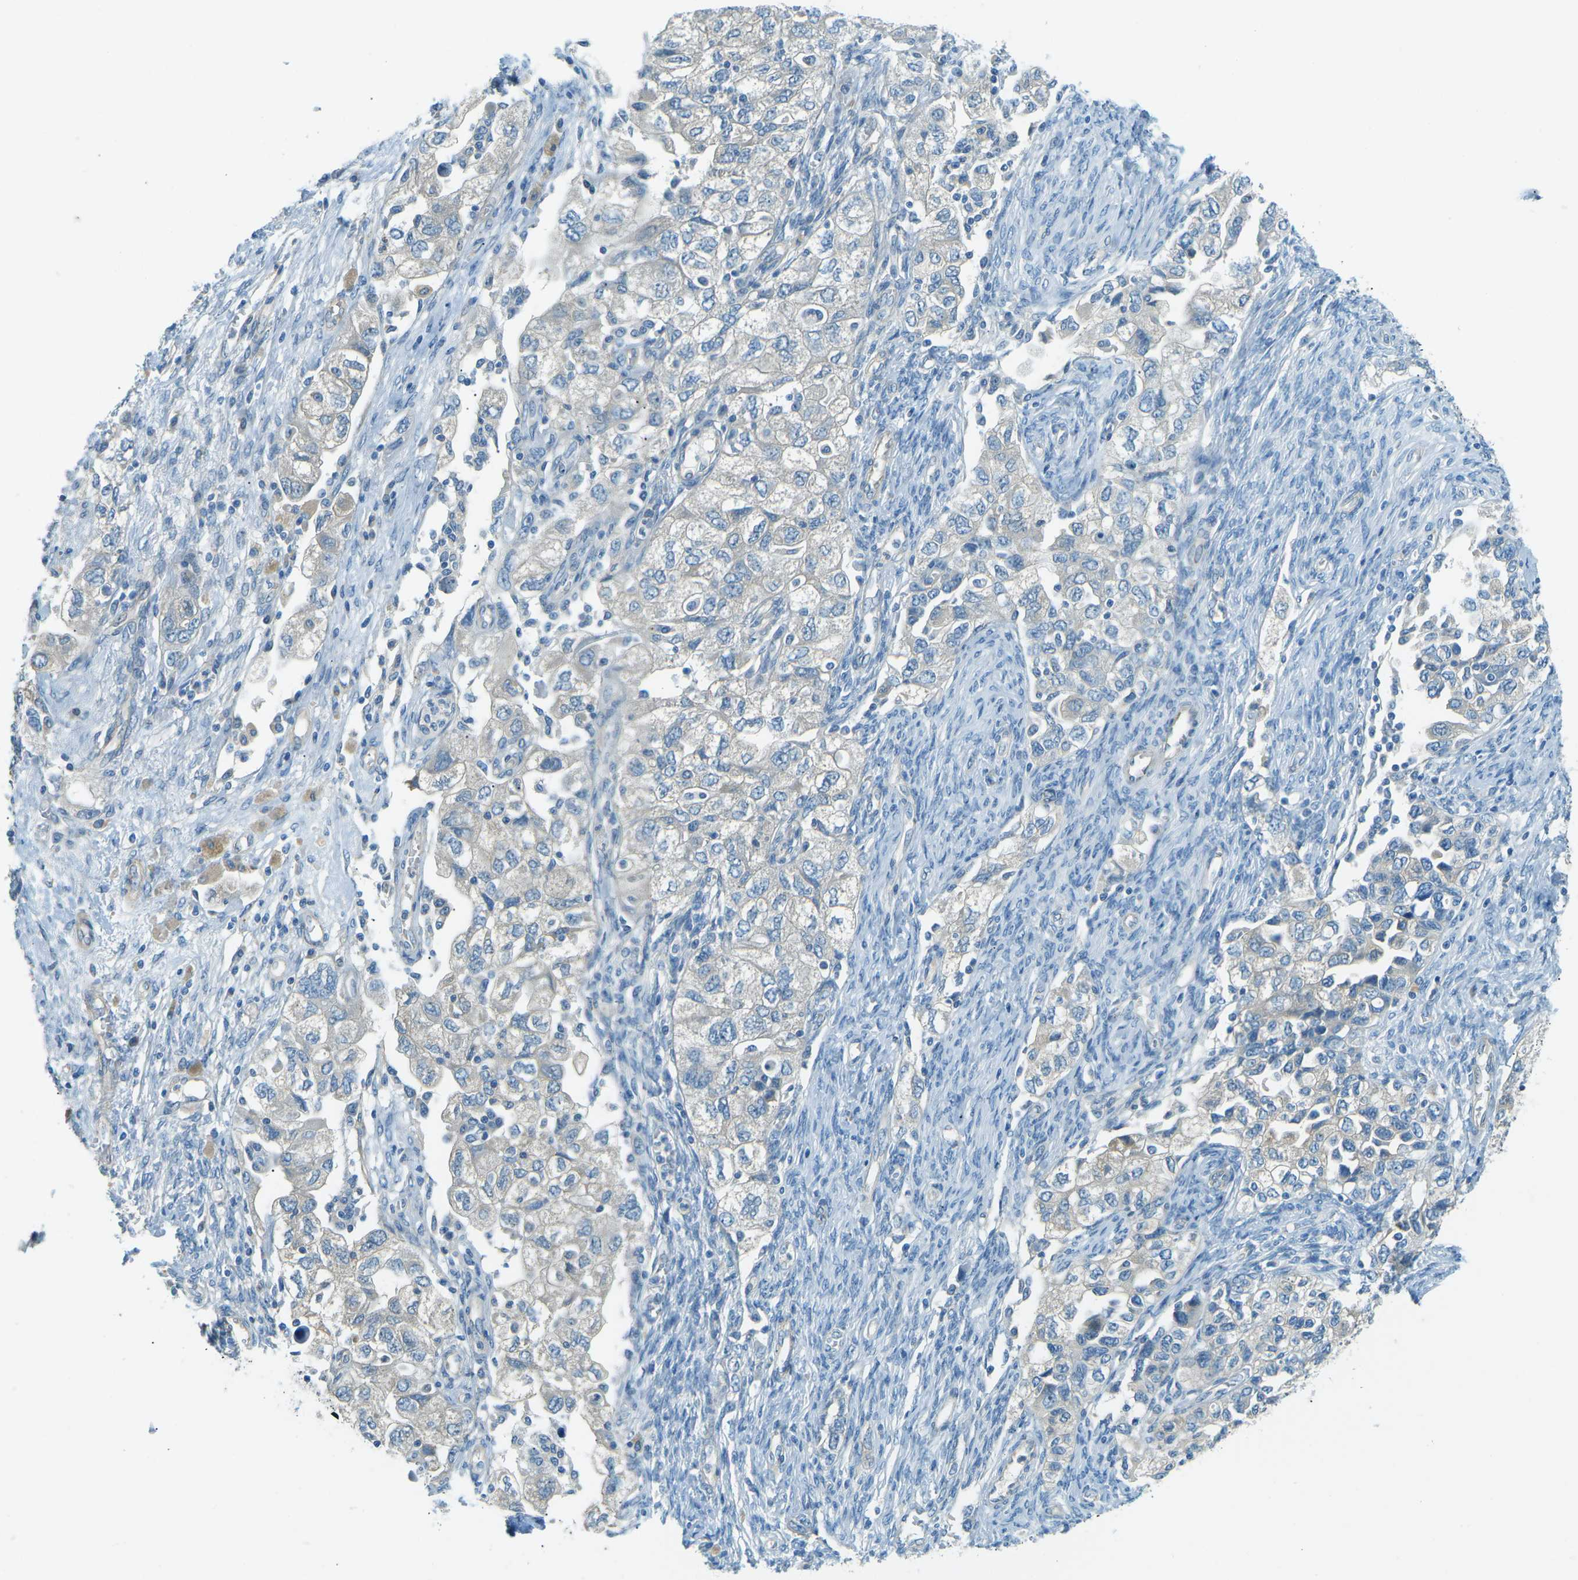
{"staining": {"intensity": "negative", "quantity": "none", "location": "none"}, "tissue": "ovarian cancer", "cell_type": "Tumor cells", "image_type": "cancer", "snomed": [{"axis": "morphology", "description": "Carcinoma, NOS"}, {"axis": "morphology", "description": "Cystadenocarcinoma, serous, NOS"}, {"axis": "topography", "description": "Ovary"}], "caption": "Human carcinoma (ovarian) stained for a protein using IHC shows no expression in tumor cells.", "gene": "ZNF367", "patient": {"sex": "female", "age": 69}}